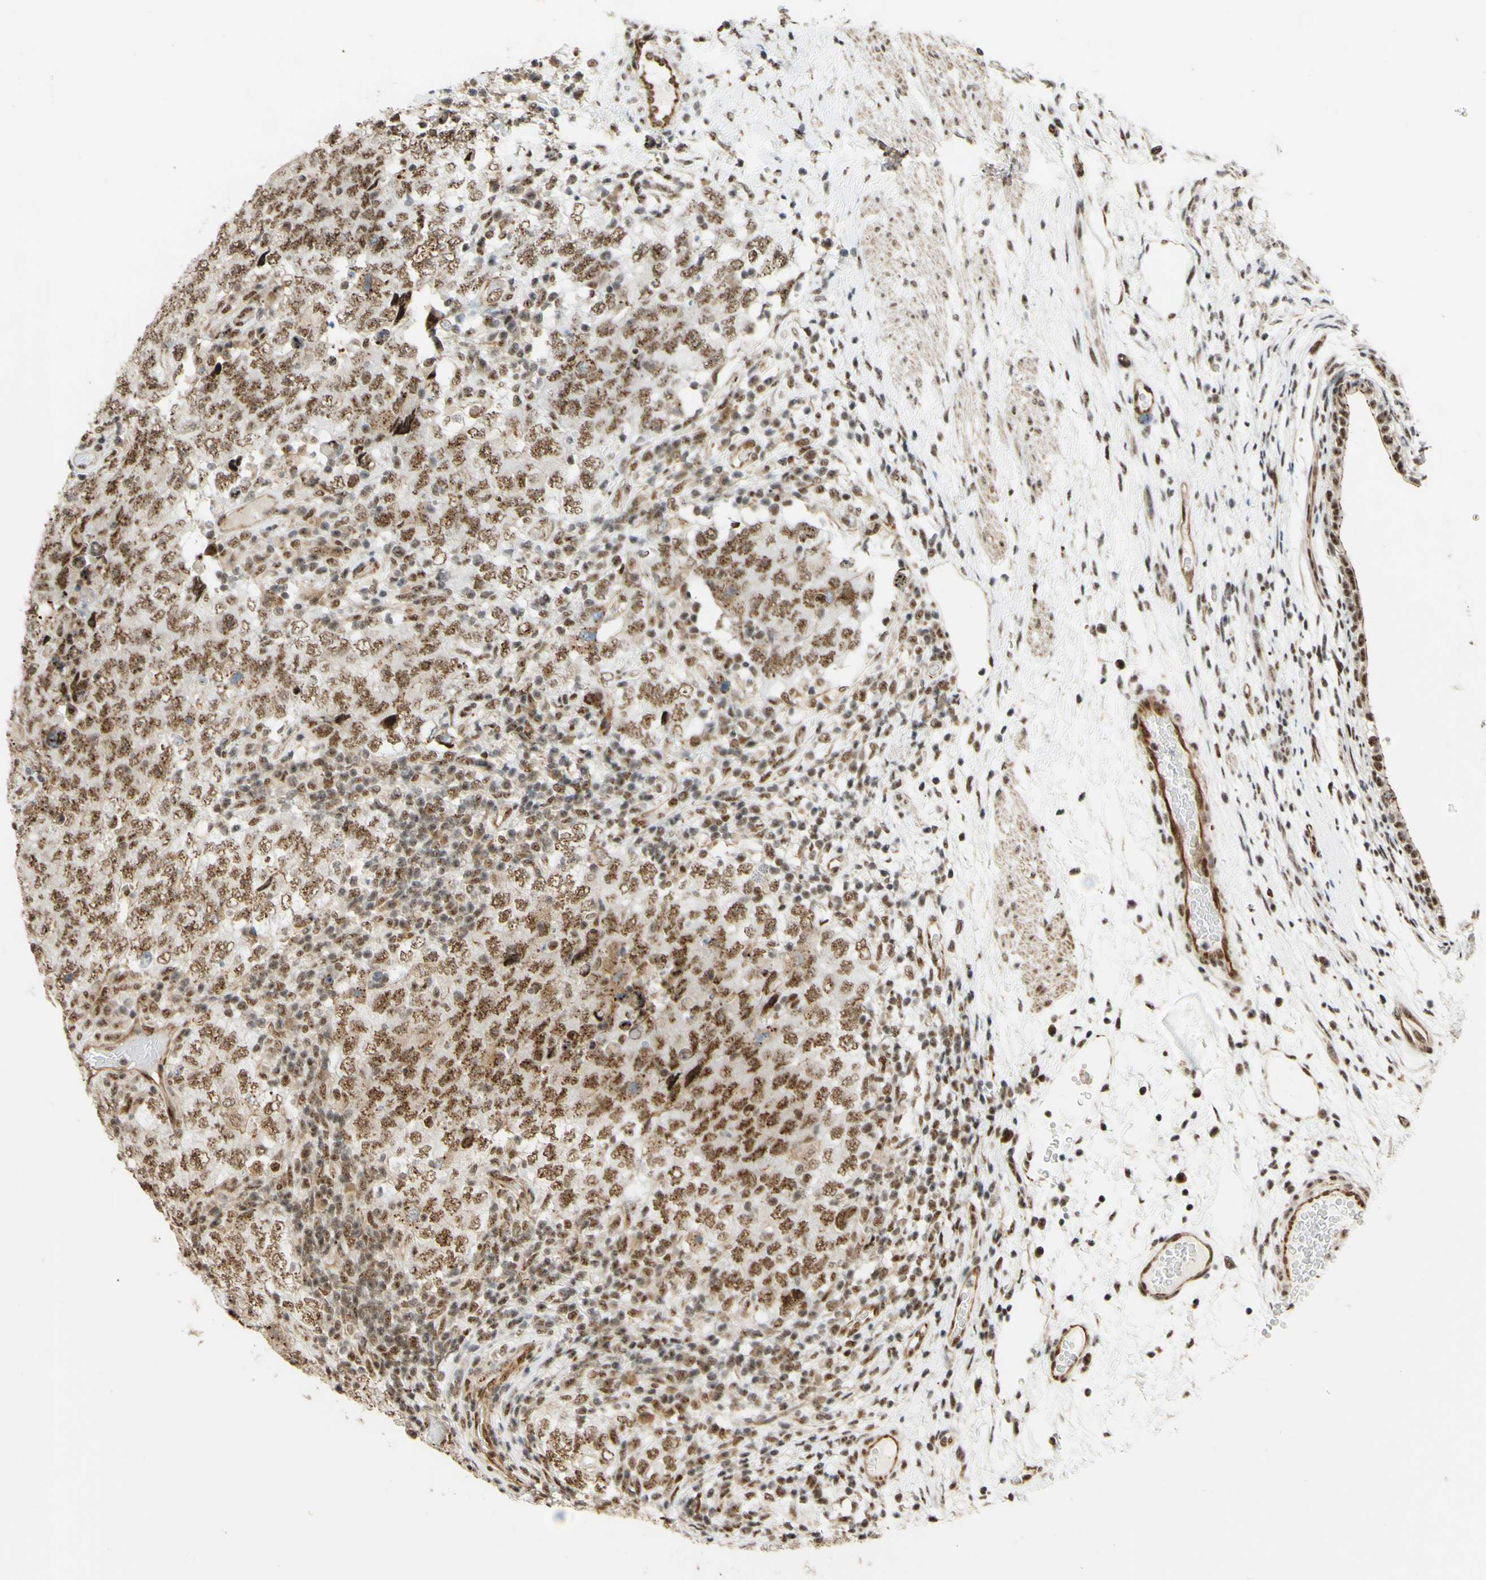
{"staining": {"intensity": "moderate", "quantity": ">75%", "location": "nuclear"}, "tissue": "testis cancer", "cell_type": "Tumor cells", "image_type": "cancer", "snomed": [{"axis": "morphology", "description": "Carcinoma, Embryonal, NOS"}, {"axis": "topography", "description": "Testis"}], "caption": "Protein expression analysis of testis cancer reveals moderate nuclear staining in about >75% of tumor cells.", "gene": "SAP18", "patient": {"sex": "male", "age": 26}}